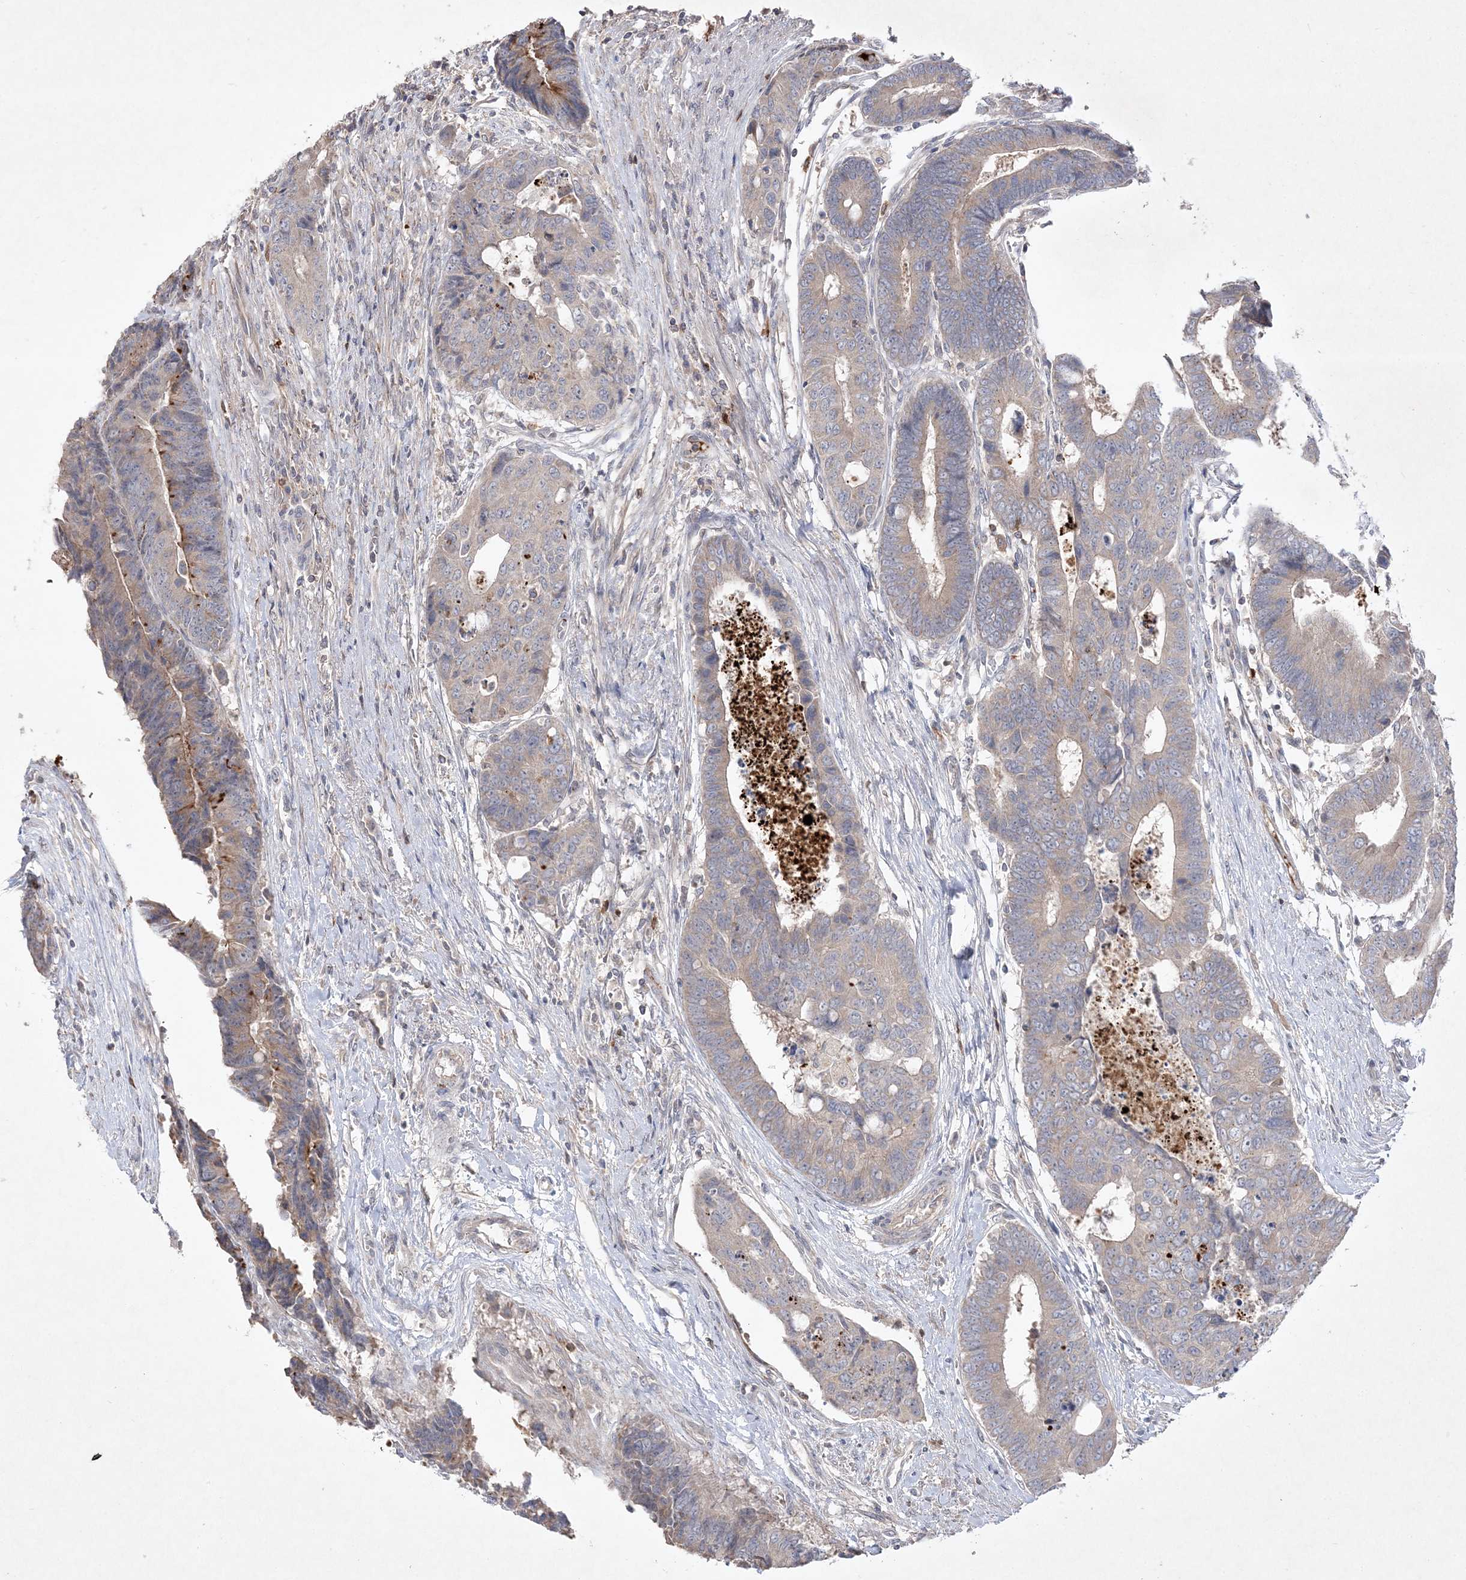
{"staining": {"intensity": "weak", "quantity": "25%-75%", "location": "cytoplasmic/membranous"}, "tissue": "colorectal cancer", "cell_type": "Tumor cells", "image_type": "cancer", "snomed": [{"axis": "morphology", "description": "Adenocarcinoma, NOS"}, {"axis": "topography", "description": "Rectum"}], "caption": "An immunohistochemistry (IHC) micrograph of tumor tissue is shown. Protein staining in brown labels weak cytoplasmic/membranous positivity in colorectal cancer within tumor cells. Immunohistochemistry (ihc) stains the protein of interest in brown and the nuclei are stained blue.", "gene": "CLNK", "patient": {"sex": "male", "age": 84}}